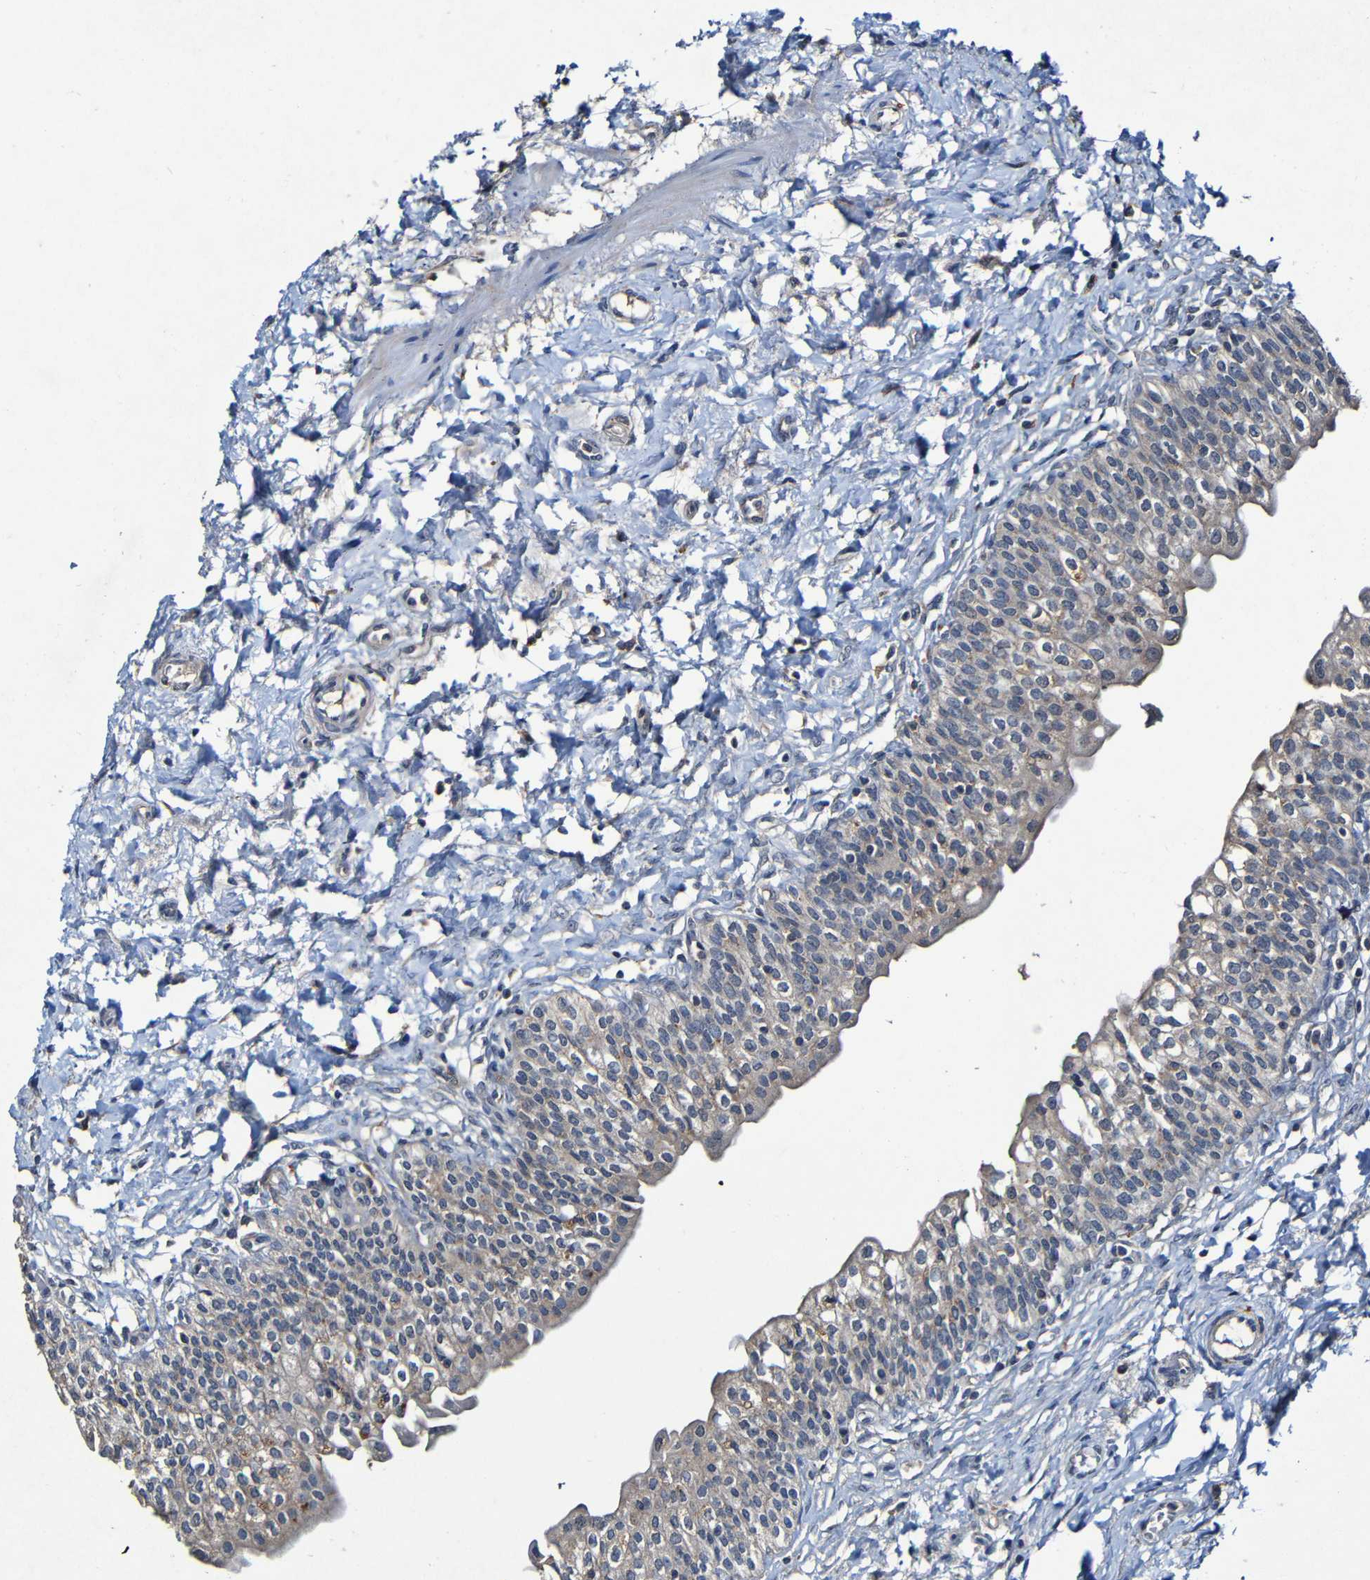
{"staining": {"intensity": "weak", "quantity": "25%-75%", "location": "cytoplasmic/membranous"}, "tissue": "urinary bladder", "cell_type": "Urothelial cells", "image_type": "normal", "snomed": [{"axis": "morphology", "description": "Normal tissue, NOS"}, {"axis": "topography", "description": "Urinary bladder"}], "caption": "Immunohistochemistry (IHC) image of normal urinary bladder stained for a protein (brown), which demonstrates low levels of weak cytoplasmic/membranous staining in approximately 25%-75% of urothelial cells.", "gene": "LRRC70", "patient": {"sex": "male", "age": 55}}